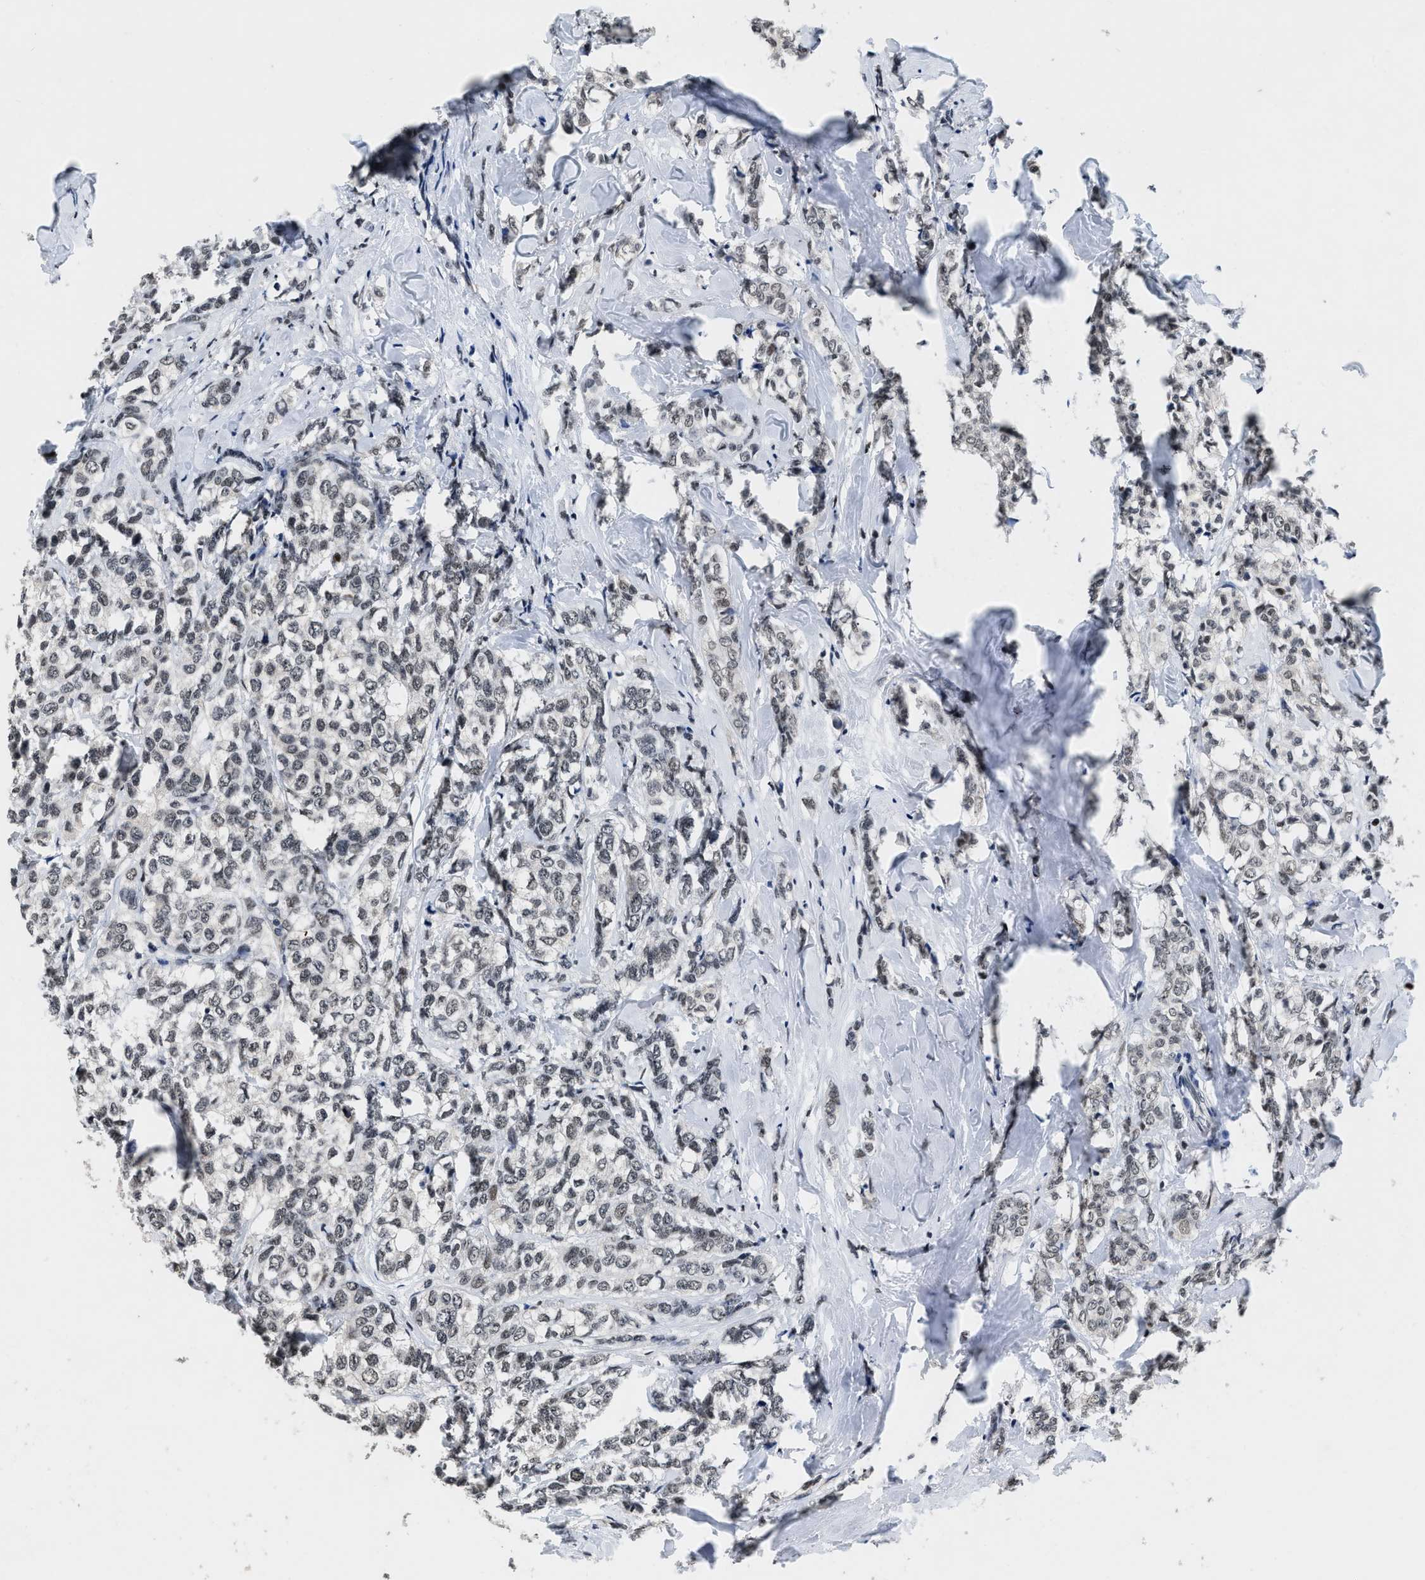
{"staining": {"intensity": "weak", "quantity": ">75%", "location": "nuclear"}, "tissue": "breast cancer", "cell_type": "Tumor cells", "image_type": "cancer", "snomed": [{"axis": "morphology", "description": "Lobular carcinoma"}, {"axis": "topography", "description": "Breast"}], "caption": "Tumor cells show weak nuclear staining in about >75% of cells in breast lobular carcinoma.", "gene": "CCNE1", "patient": {"sex": "female", "age": 60}}